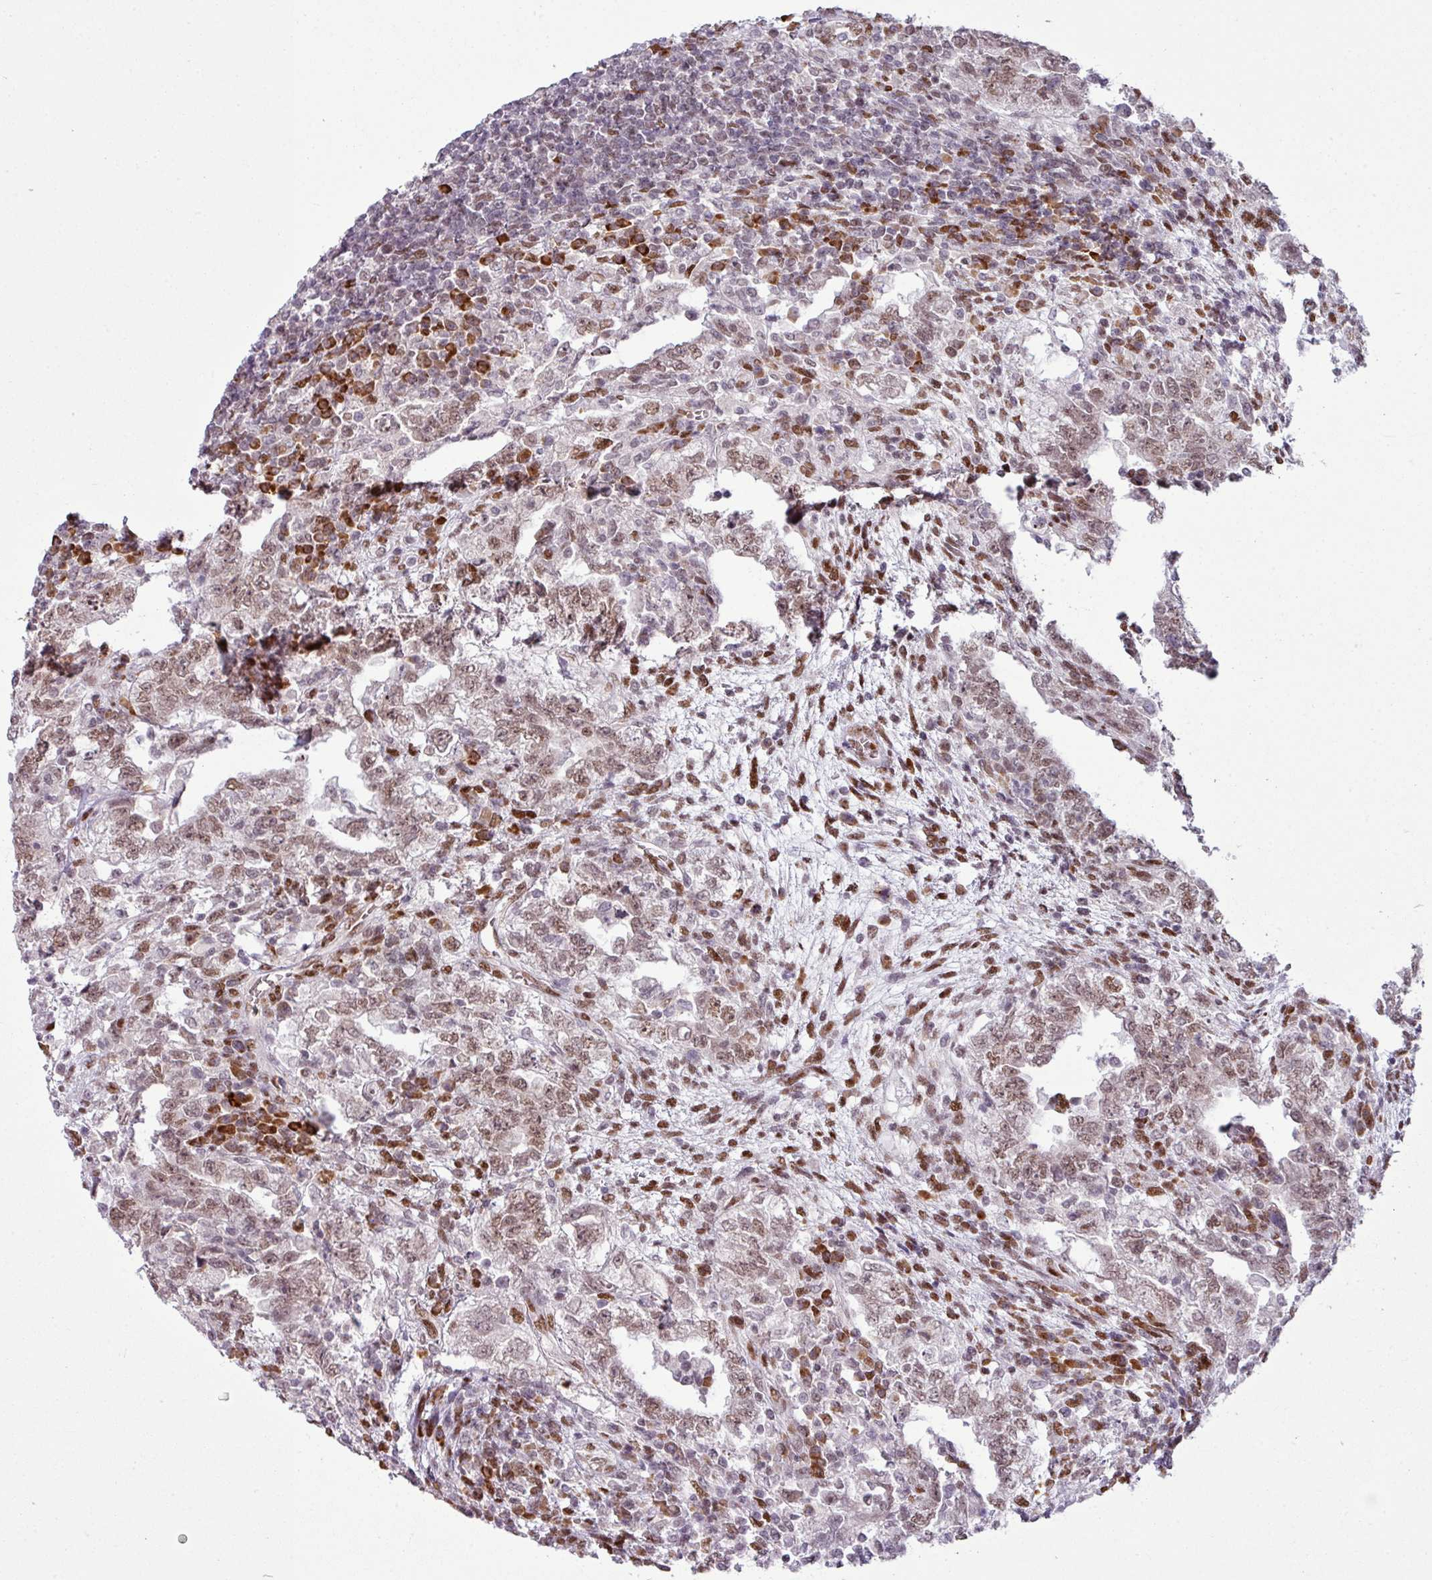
{"staining": {"intensity": "moderate", "quantity": ">75%", "location": "nuclear"}, "tissue": "testis cancer", "cell_type": "Tumor cells", "image_type": "cancer", "snomed": [{"axis": "morphology", "description": "Carcinoma, Embryonal, NOS"}, {"axis": "topography", "description": "Testis"}], "caption": "IHC micrograph of neoplastic tissue: testis embryonal carcinoma stained using immunohistochemistry reveals medium levels of moderate protein expression localized specifically in the nuclear of tumor cells, appearing as a nuclear brown color.", "gene": "PRDM5", "patient": {"sex": "male", "age": 26}}